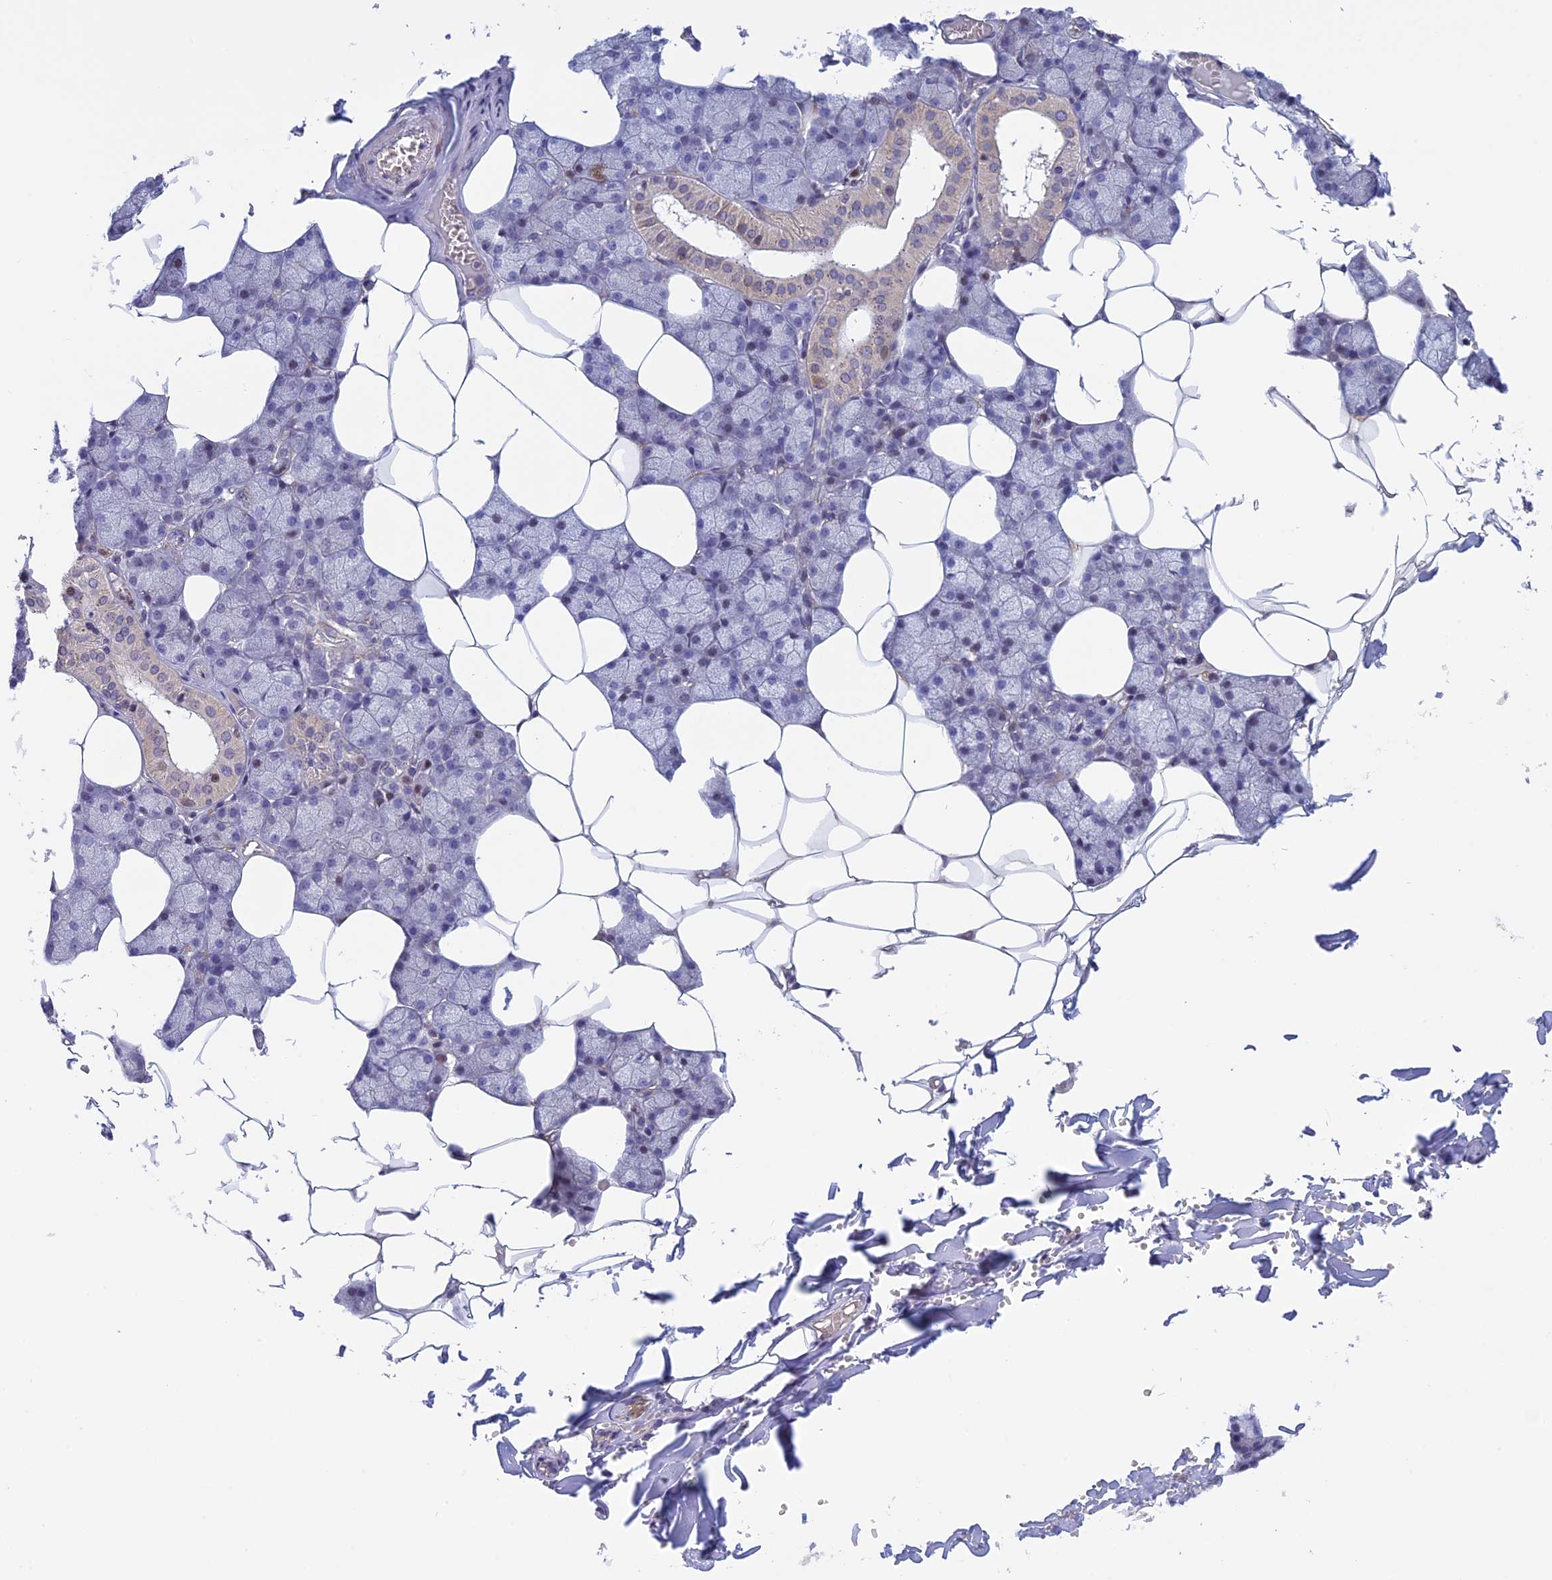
{"staining": {"intensity": "weak", "quantity": "<25%", "location": "cytoplasmic/membranous"}, "tissue": "salivary gland", "cell_type": "Glandular cells", "image_type": "normal", "snomed": [{"axis": "morphology", "description": "Normal tissue, NOS"}, {"axis": "topography", "description": "Salivary gland"}], "caption": "The image reveals no staining of glandular cells in unremarkable salivary gland.", "gene": "CORO2A", "patient": {"sex": "male", "age": 62}}